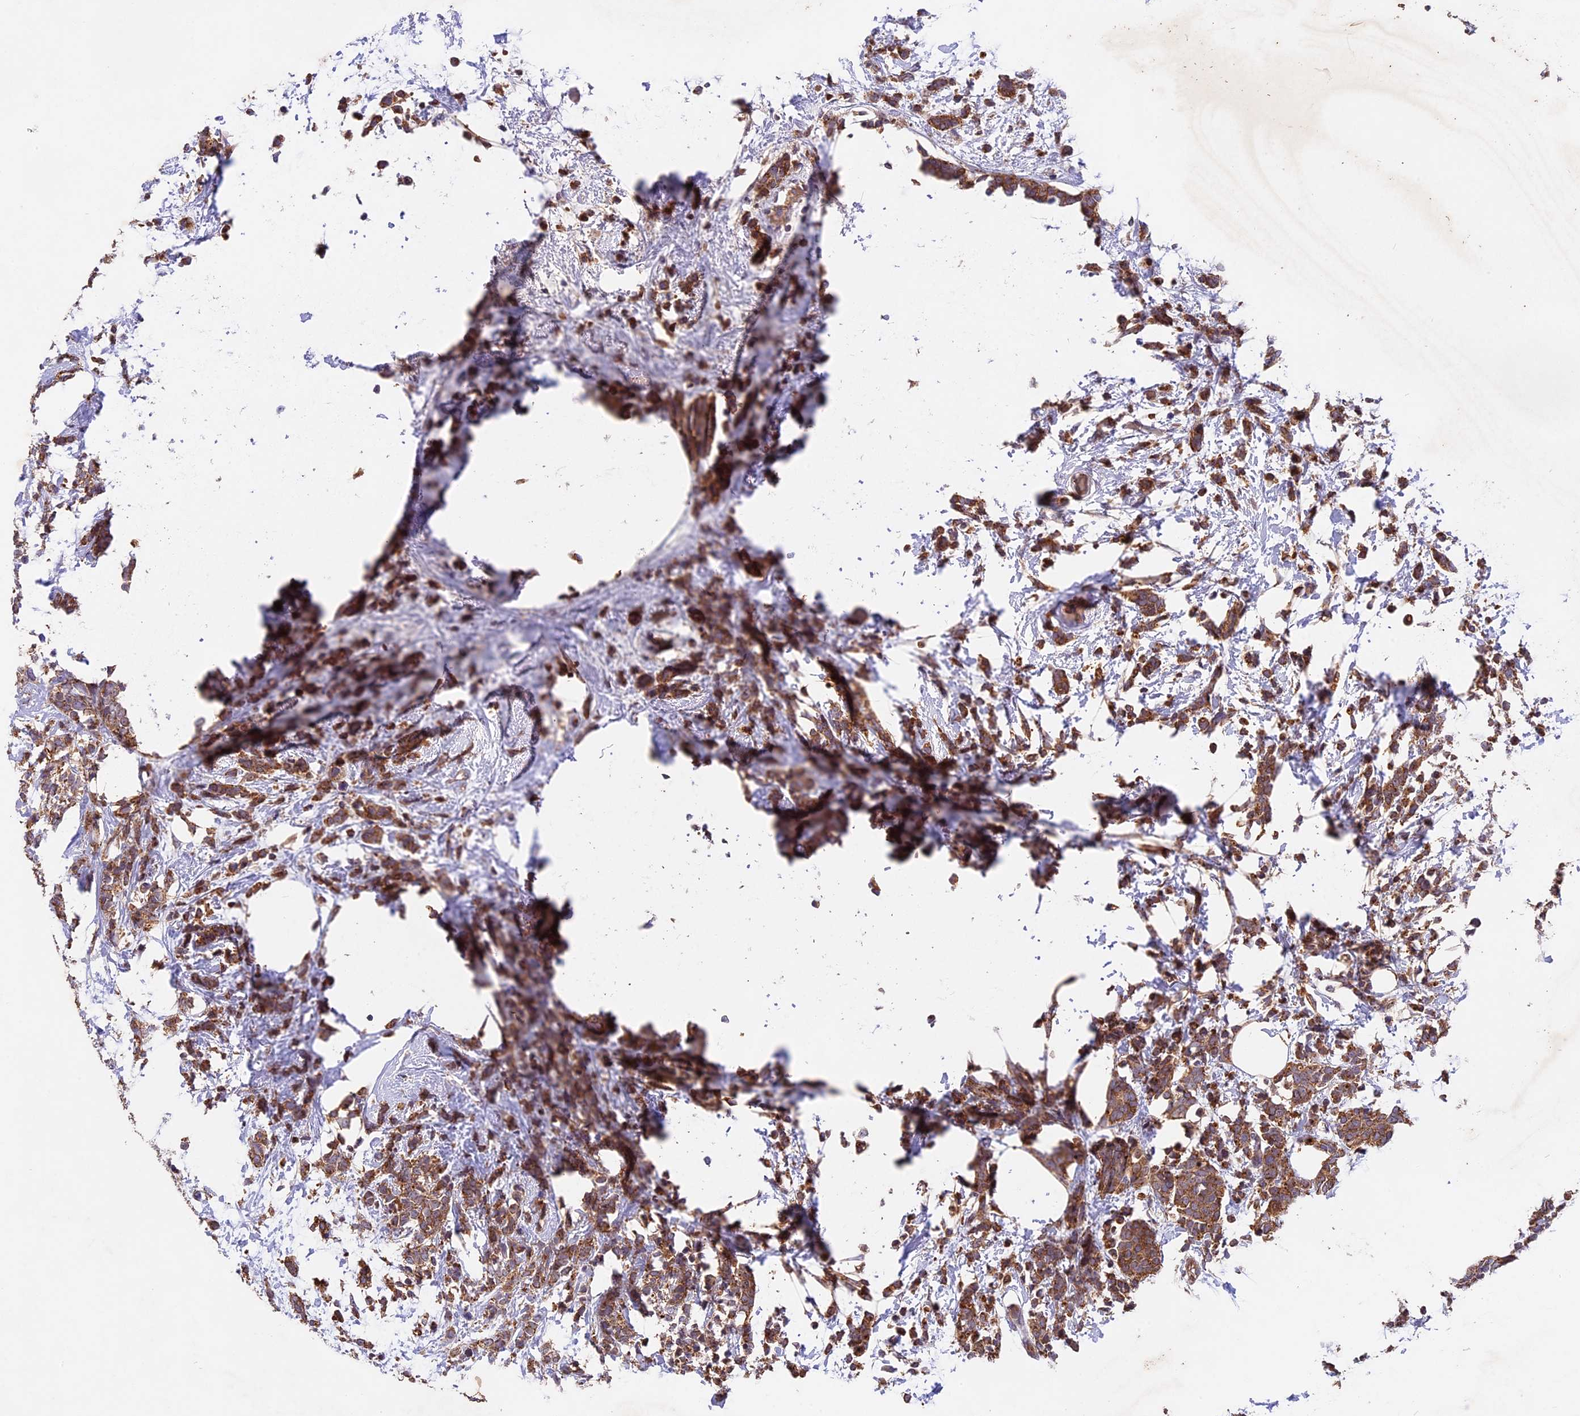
{"staining": {"intensity": "moderate", "quantity": ">75%", "location": "cytoplasmic/membranous"}, "tissue": "breast cancer", "cell_type": "Tumor cells", "image_type": "cancer", "snomed": [{"axis": "morphology", "description": "Lobular carcinoma"}, {"axis": "topography", "description": "Breast"}], "caption": "The photomicrograph displays staining of breast cancer (lobular carcinoma), revealing moderate cytoplasmic/membranous protein positivity (brown color) within tumor cells. The staining is performed using DAB brown chromogen to label protein expression. The nuclei are counter-stained blue using hematoxylin.", "gene": "COPE", "patient": {"sex": "female", "age": 58}}